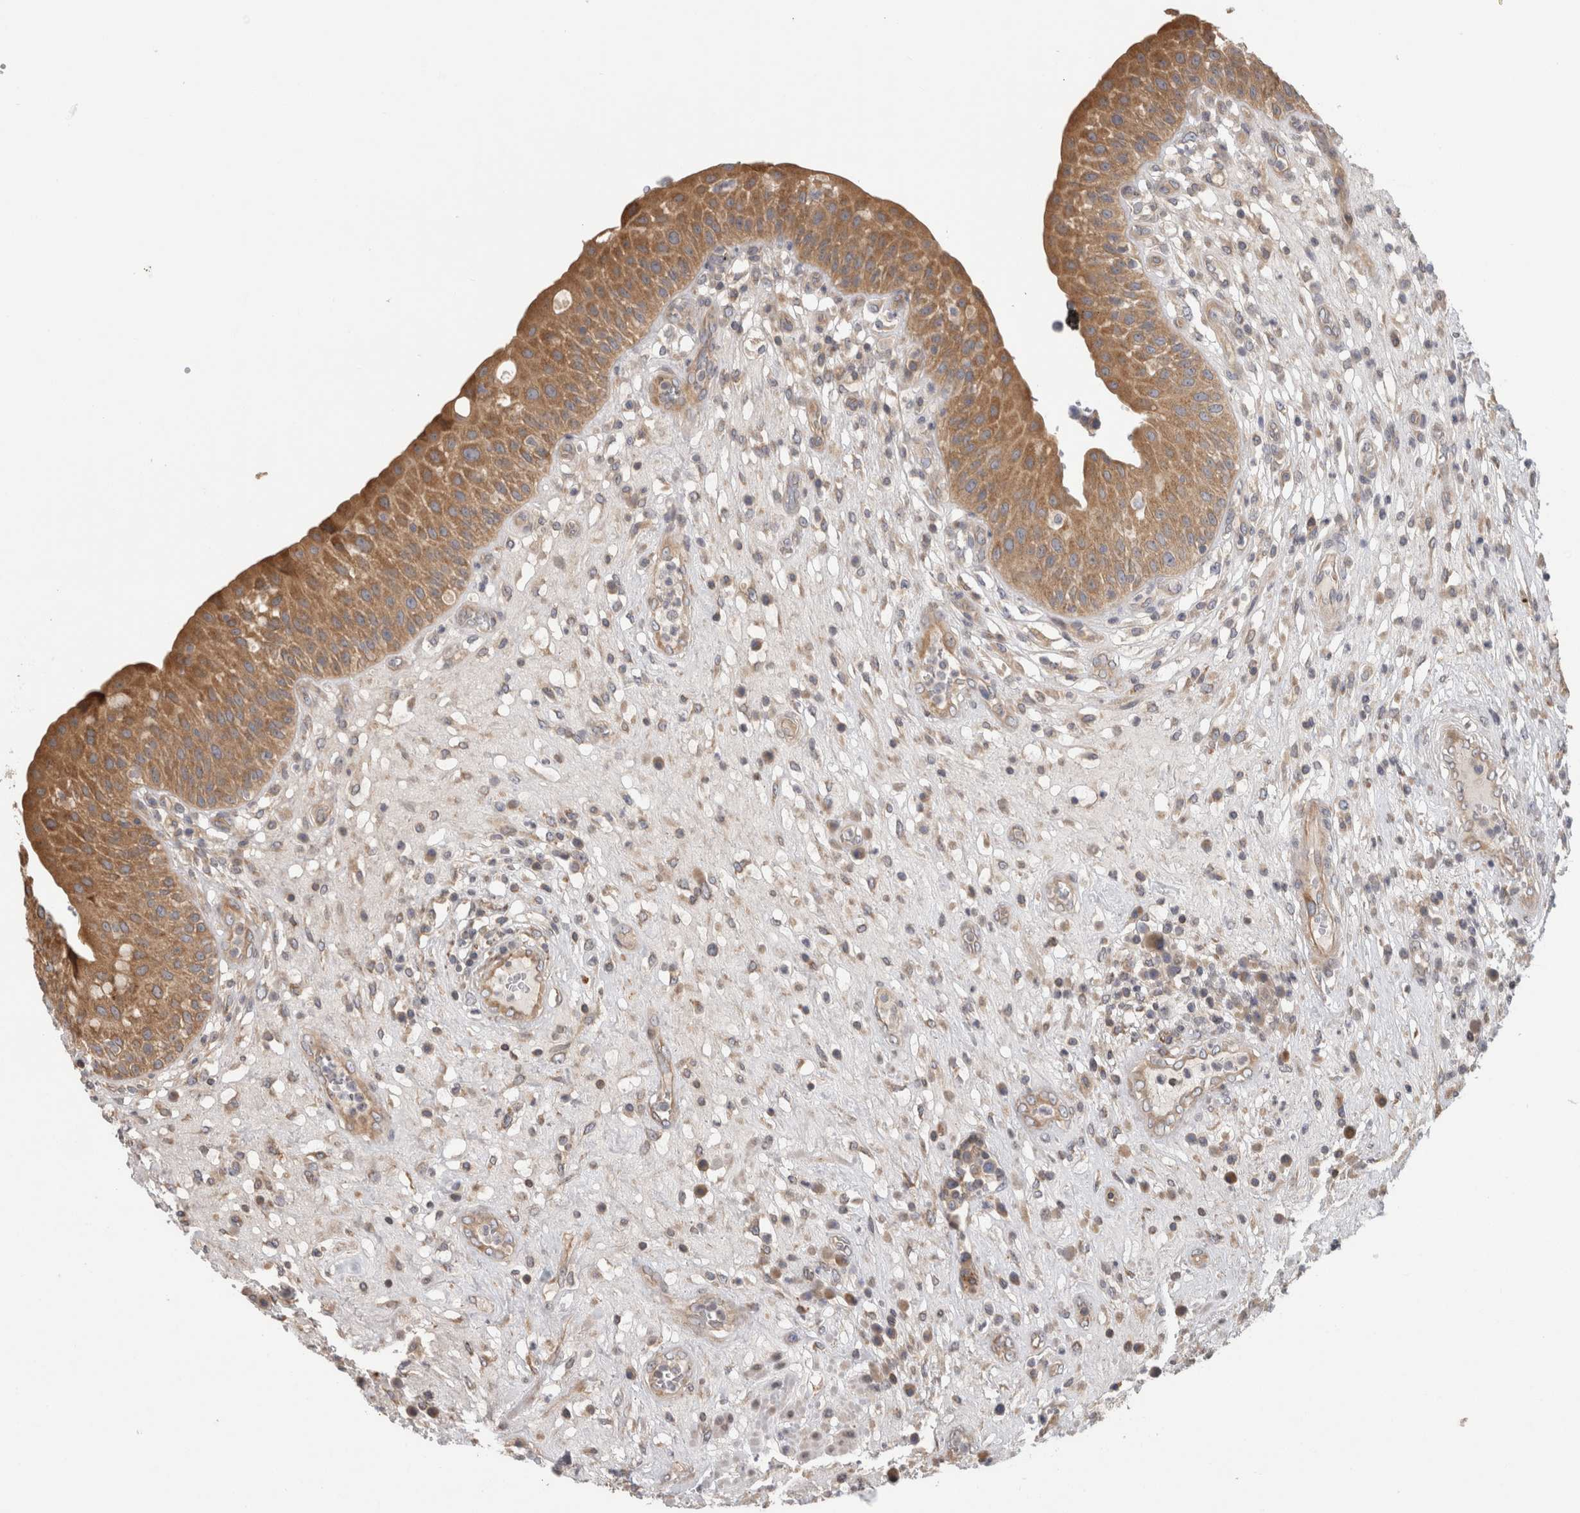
{"staining": {"intensity": "moderate", "quantity": ">75%", "location": "cytoplasmic/membranous"}, "tissue": "urinary bladder", "cell_type": "Urothelial cells", "image_type": "normal", "snomed": [{"axis": "morphology", "description": "Normal tissue, NOS"}, {"axis": "topography", "description": "Urinary bladder"}], "caption": "Immunohistochemistry (DAB) staining of unremarkable urinary bladder reveals moderate cytoplasmic/membranous protein staining in about >75% of urothelial cells.", "gene": "PARP6", "patient": {"sex": "female", "age": 62}}